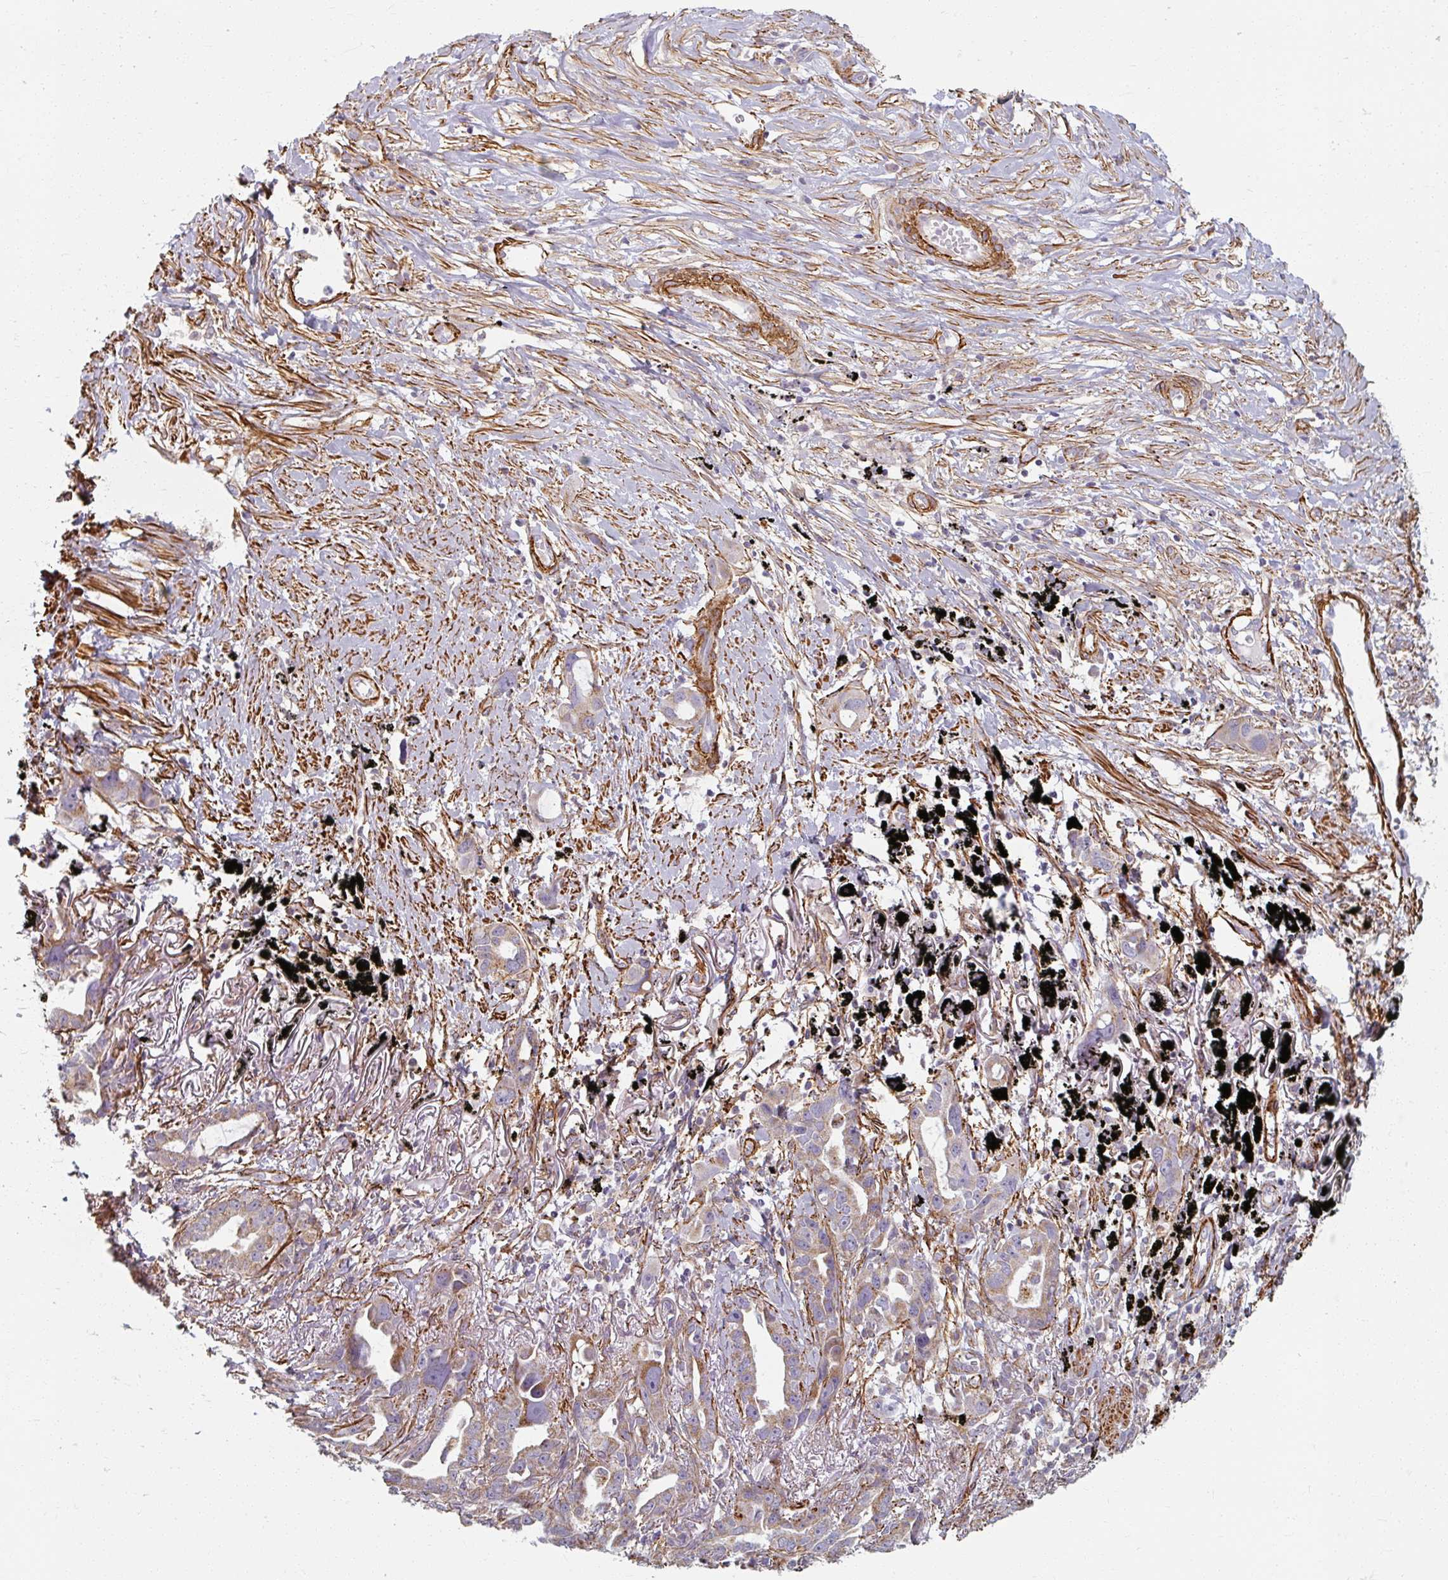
{"staining": {"intensity": "moderate", "quantity": "<25%", "location": "cytoplasmic/membranous"}, "tissue": "lung cancer", "cell_type": "Tumor cells", "image_type": "cancer", "snomed": [{"axis": "morphology", "description": "Adenocarcinoma, NOS"}, {"axis": "topography", "description": "Lung"}], "caption": "Immunohistochemical staining of human adenocarcinoma (lung) shows low levels of moderate cytoplasmic/membranous protein staining in approximately <25% of tumor cells.", "gene": "MRPS5", "patient": {"sex": "male", "age": 67}}